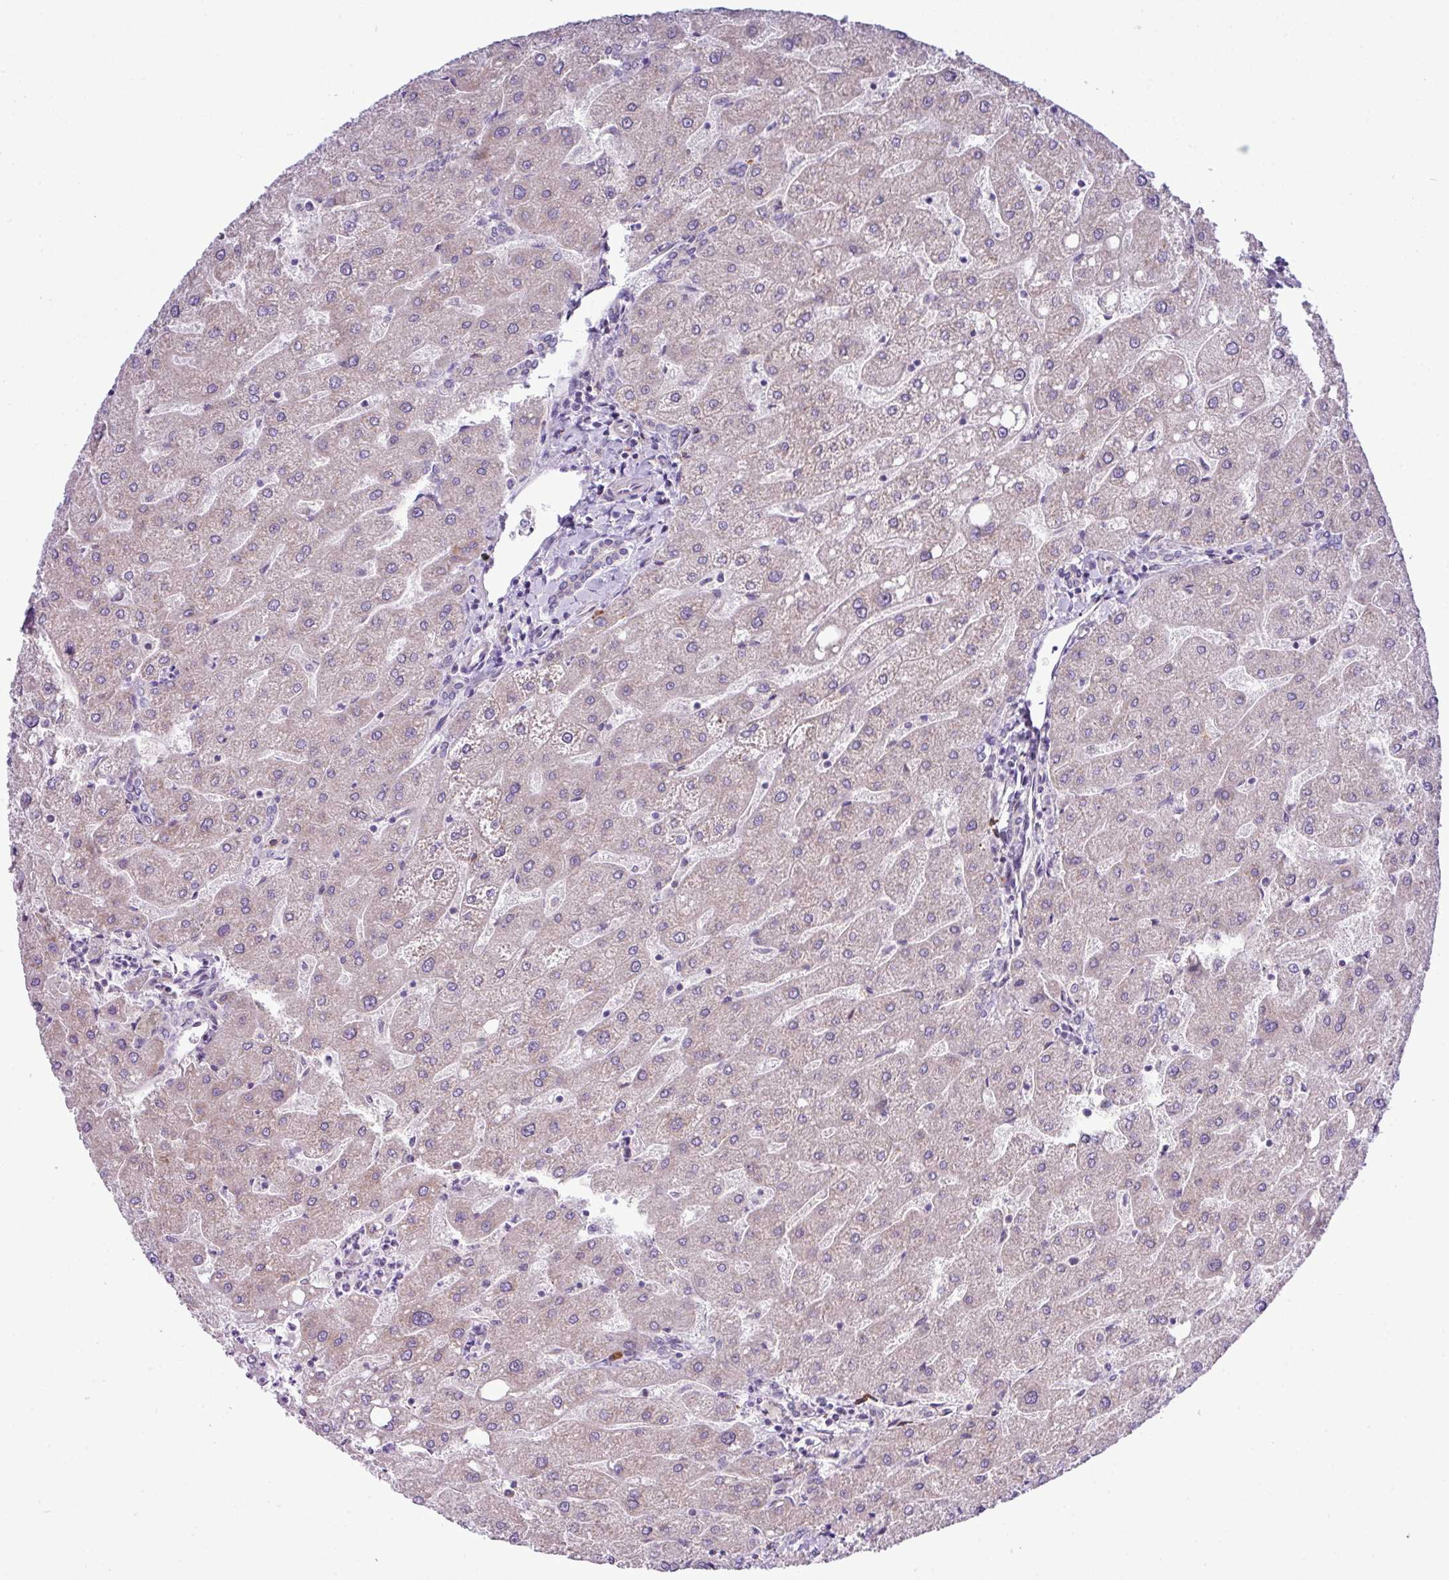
{"staining": {"intensity": "negative", "quantity": "none", "location": "none"}, "tissue": "liver", "cell_type": "Cholangiocytes", "image_type": "normal", "snomed": [{"axis": "morphology", "description": "Normal tissue, NOS"}, {"axis": "topography", "description": "Liver"}], "caption": "DAB (3,3'-diaminobenzidine) immunohistochemical staining of unremarkable human liver demonstrates no significant staining in cholangiocytes.", "gene": "CFAP97", "patient": {"sex": "male", "age": 67}}